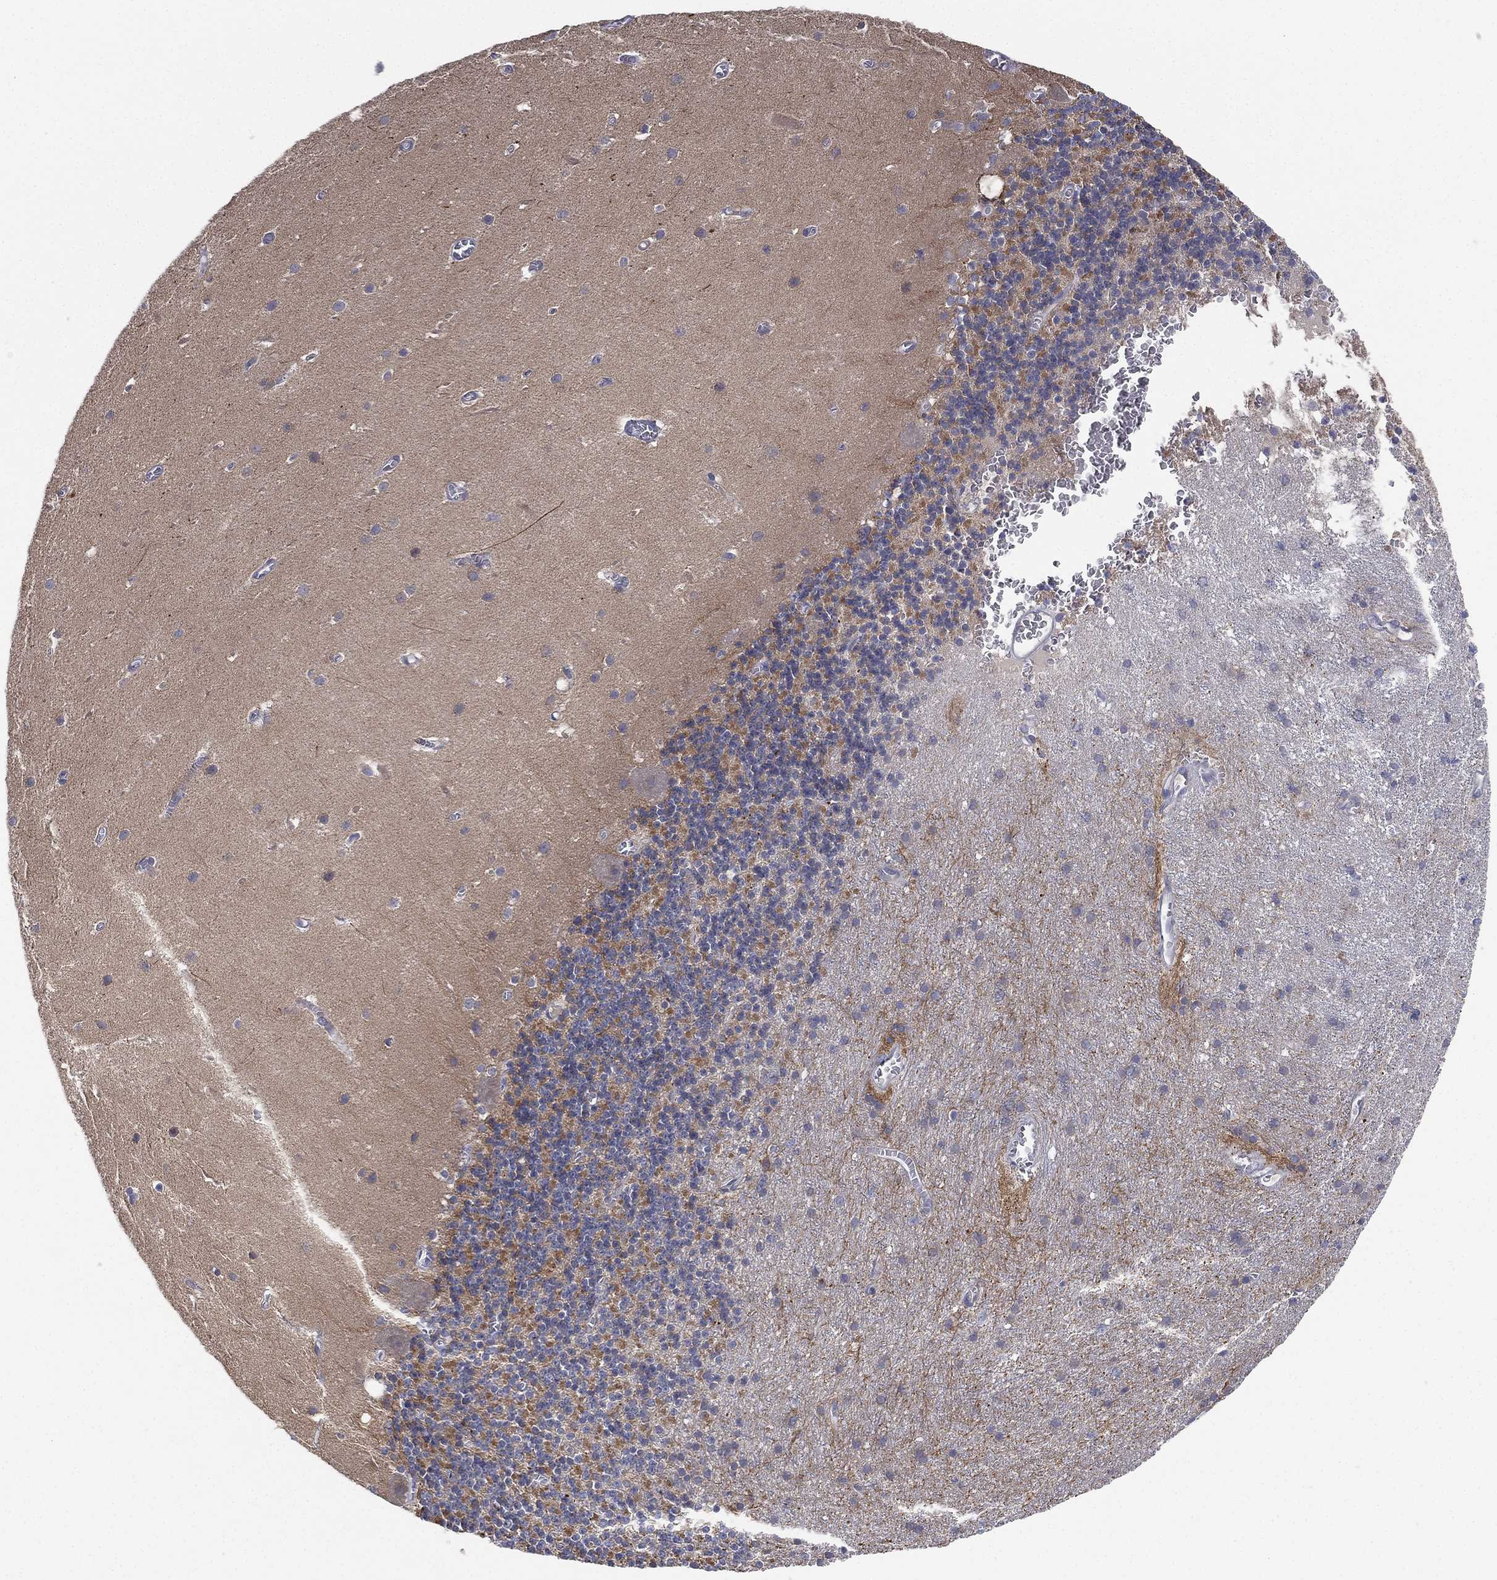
{"staining": {"intensity": "negative", "quantity": "none", "location": "none"}, "tissue": "cerebellum", "cell_type": "Cells in granular layer", "image_type": "normal", "snomed": [{"axis": "morphology", "description": "Normal tissue, NOS"}, {"axis": "topography", "description": "Cerebellum"}], "caption": "Protein analysis of normal cerebellum demonstrates no significant staining in cells in granular layer. The staining was performed using DAB to visualize the protein expression in brown, while the nuclei were stained in blue with hematoxylin (Magnification: 20x).", "gene": "MPP7", "patient": {"sex": "male", "age": 70}}